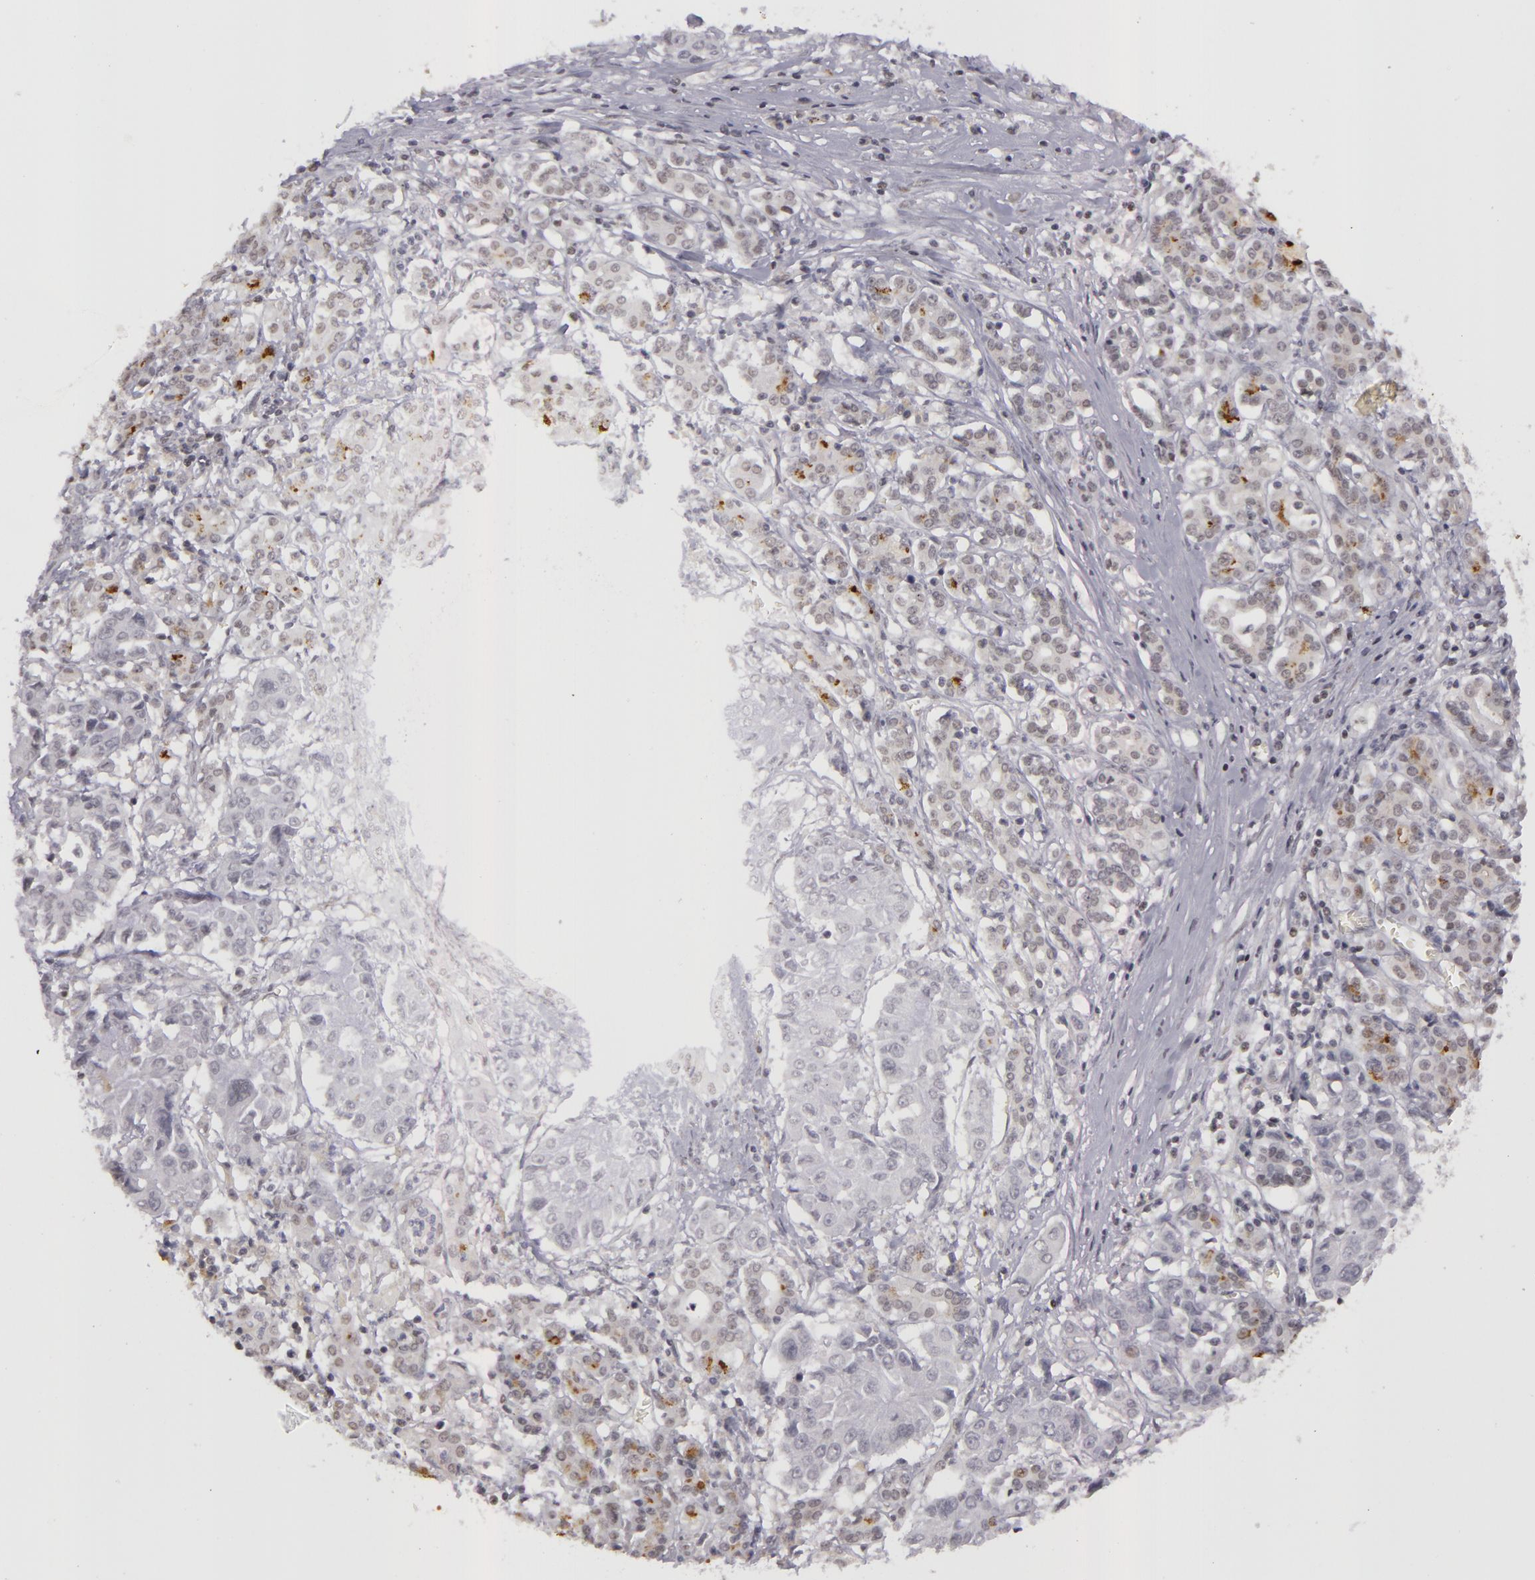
{"staining": {"intensity": "negative", "quantity": "none", "location": "none"}, "tissue": "pancreatic cancer", "cell_type": "Tumor cells", "image_type": "cancer", "snomed": [{"axis": "morphology", "description": "Adenocarcinoma, NOS"}, {"axis": "topography", "description": "Pancreas"}], "caption": "Tumor cells are negative for protein expression in human pancreatic cancer (adenocarcinoma). The staining was performed using DAB to visualize the protein expression in brown, while the nuclei were stained in blue with hematoxylin (Magnification: 20x).", "gene": "RRP7A", "patient": {"sex": "female", "age": 52}}